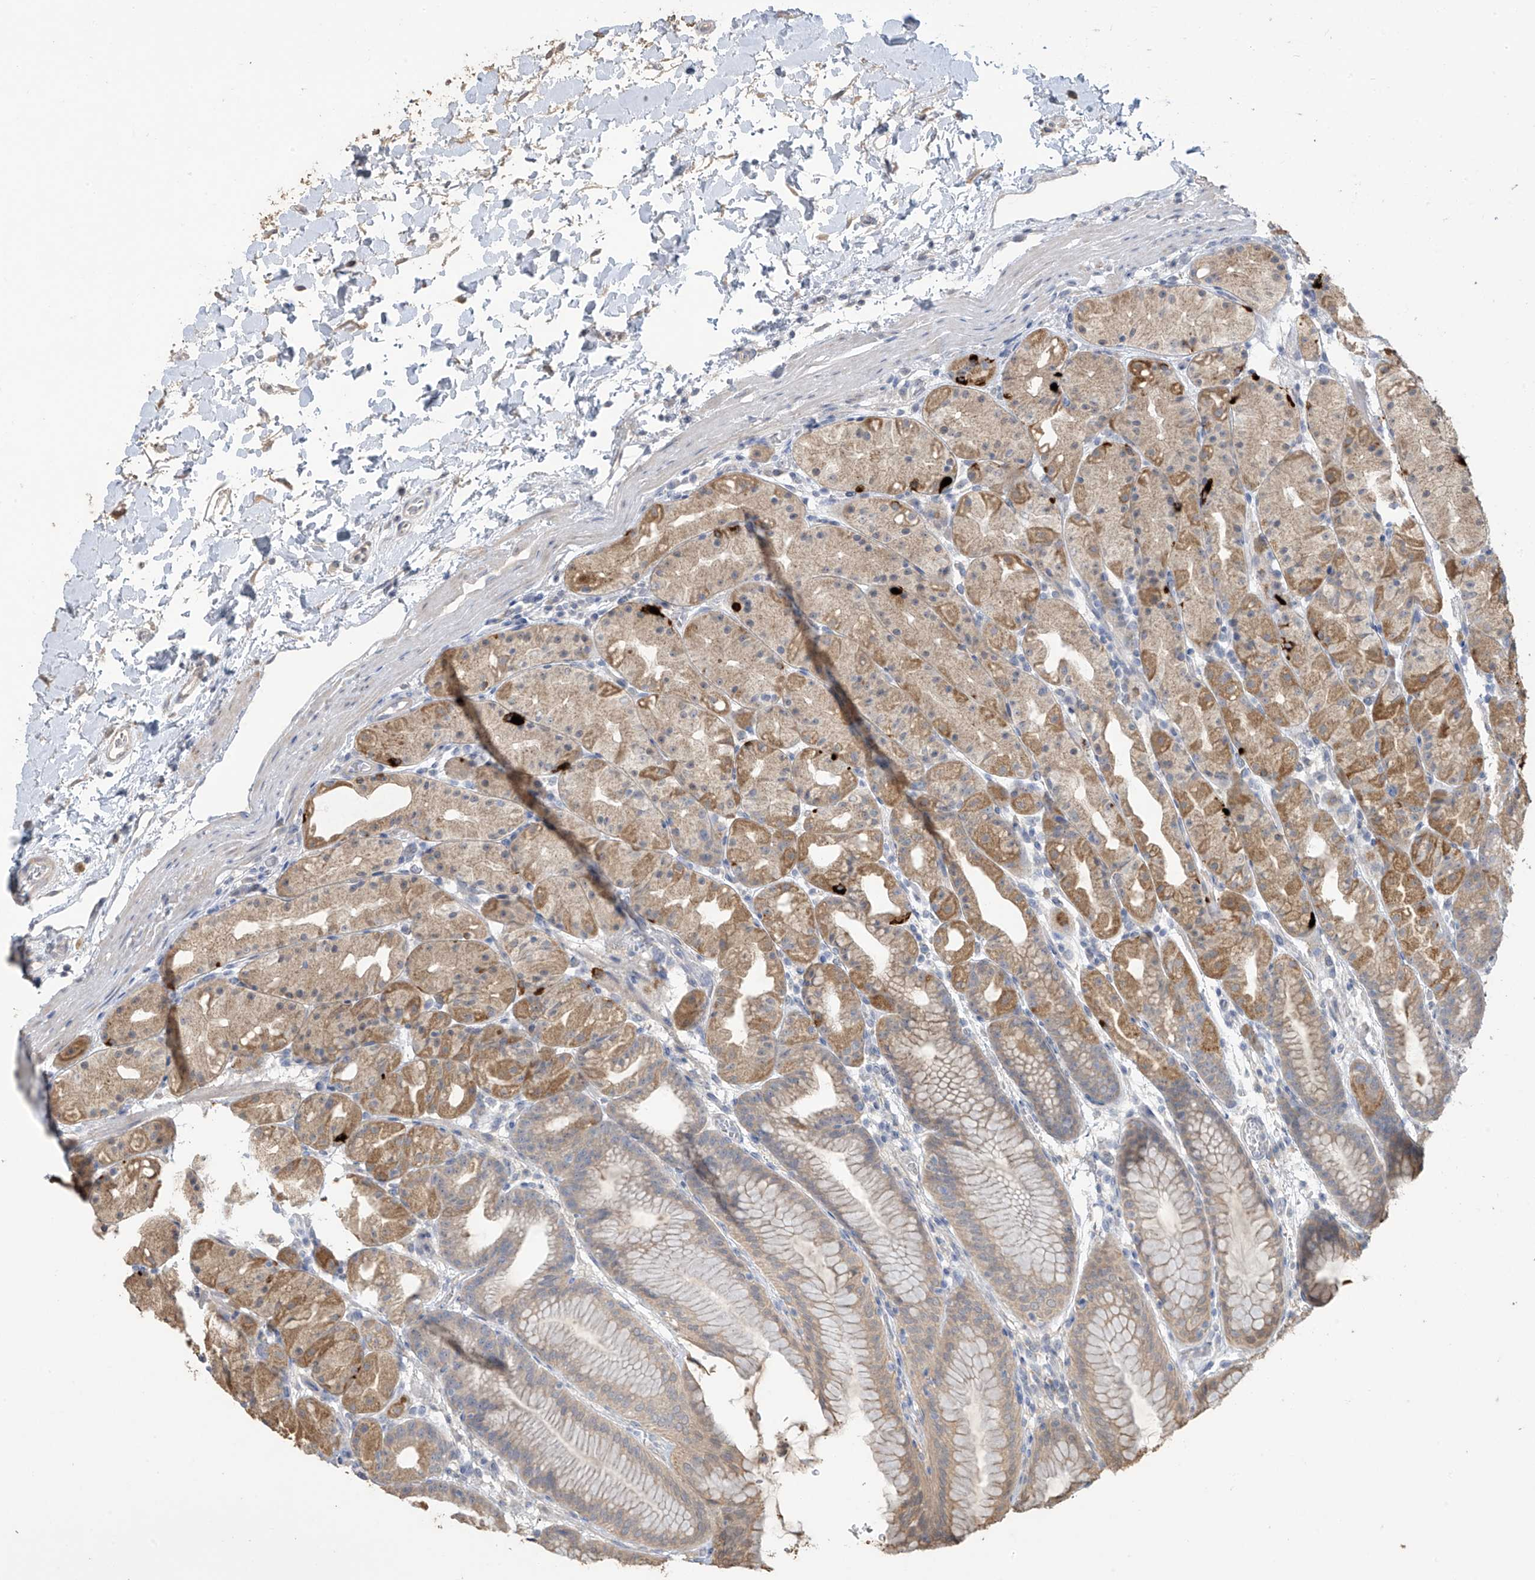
{"staining": {"intensity": "moderate", "quantity": ">75%", "location": "cytoplasmic/membranous"}, "tissue": "stomach", "cell_type": "Glandular cells", "image_type": "normal", "snomed": [{"axis": "morphology", "description": "Normal tissue, NOS"}, {"axis": "topography", "description": "Stomach, upper"}], "caption": "Normal stomach displays moderate cytoplasmic/membranous positivity in about >75% of glandular cells, visualized by immunohistochemistry. The protein is shown in brown color, while the nuclei are stained blue.", "gene": "SLFN14", "patient": {"sex": "male", "age": 48}}